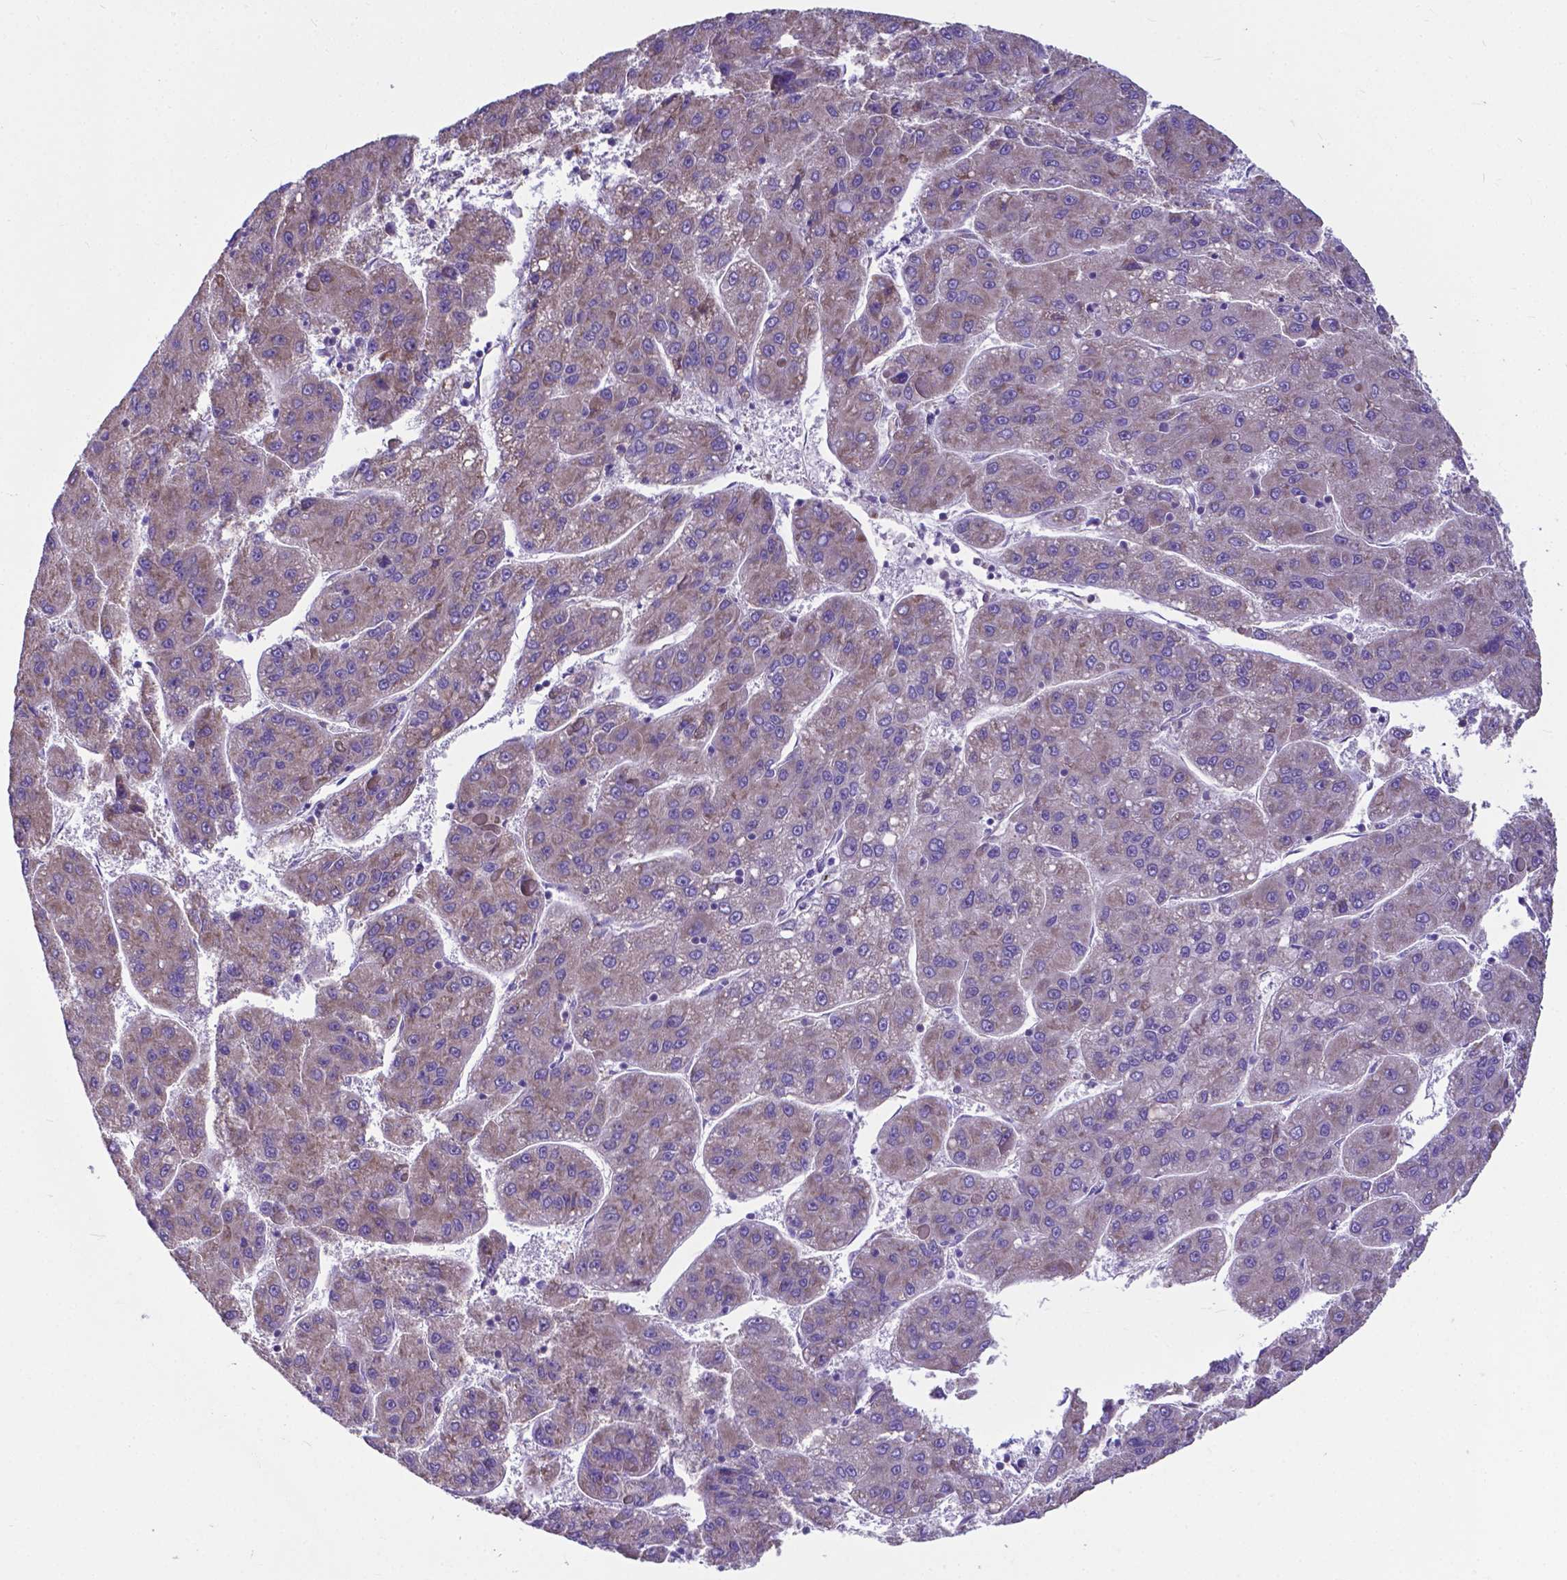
{"staining": {"intensity": "weak", "quantity": ">75%", "location": "cytoplasmic/membranous"}, "tissue": "liver cancer", "cell_type": "Tumor cells", "image_type": "cancer", "snomed": [{"axis": "morphology", "description": "Carcinoma, Hepatocellular, NOS"}, {"axis": "topography", "description": "Liver"}], "caption": "Immunohistochemical staining of liver cancer (hepatocellular carcinoma) shows low levels of weak cytoplasmic/membranous protein positivity in about >75% of tumor cells.", "gene": "RPL6", "patient": {"sex": "female", "age": 82}}